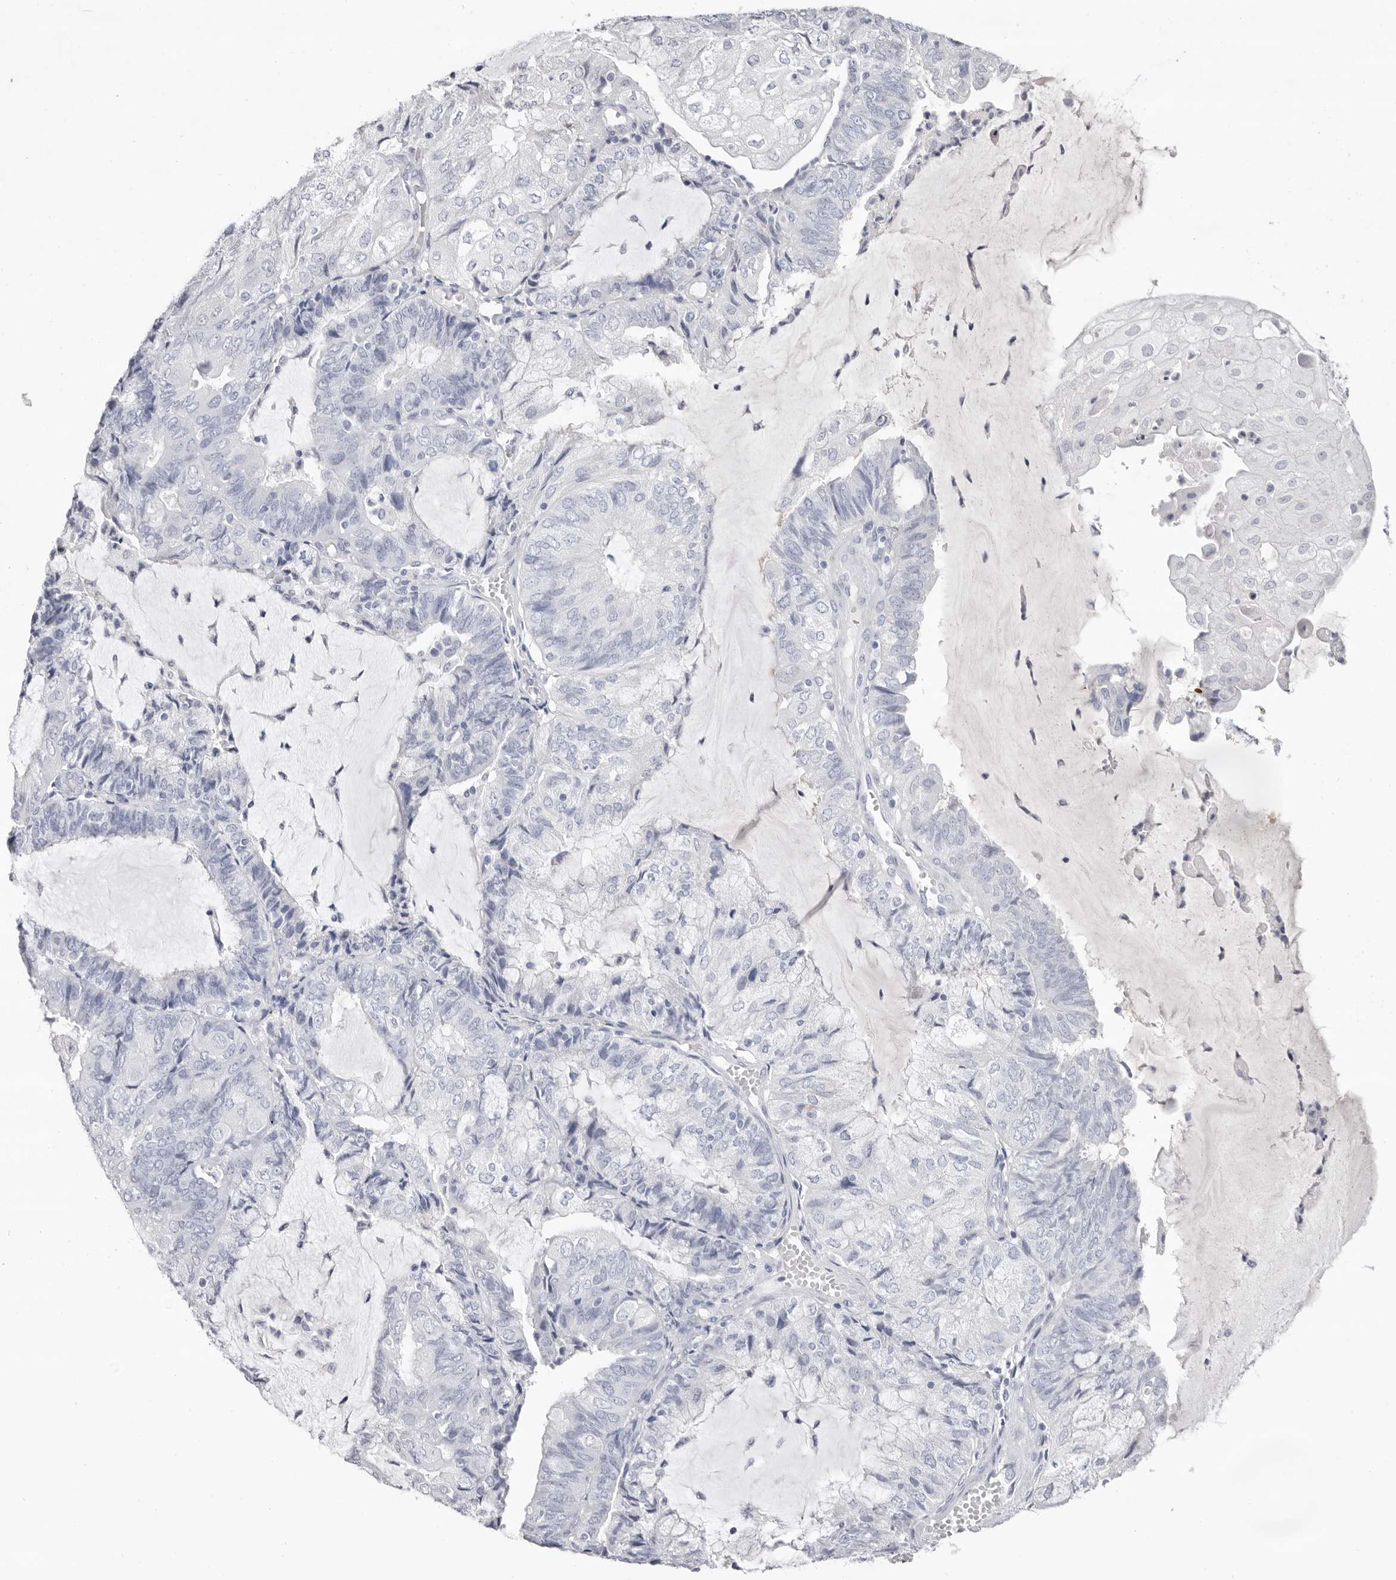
{"staining": {"intensity": "negative", "quantity": "none", "location": "none"}, "tissue": "endometrial cancer", "cell_type": "Tumor cells", "image_type": "cancer", "snomed": [{"axis": "morphology", "description": "Adenocarcinoma, NOS"}, {"axis": "topography", "description": "Endometrium"}], "caption": "Human endometrial cancer stained for a protein using IHC reveals no expression in tumor cells.", "gene": "LPO", "patient": {"sex": "female", "age": 81}}